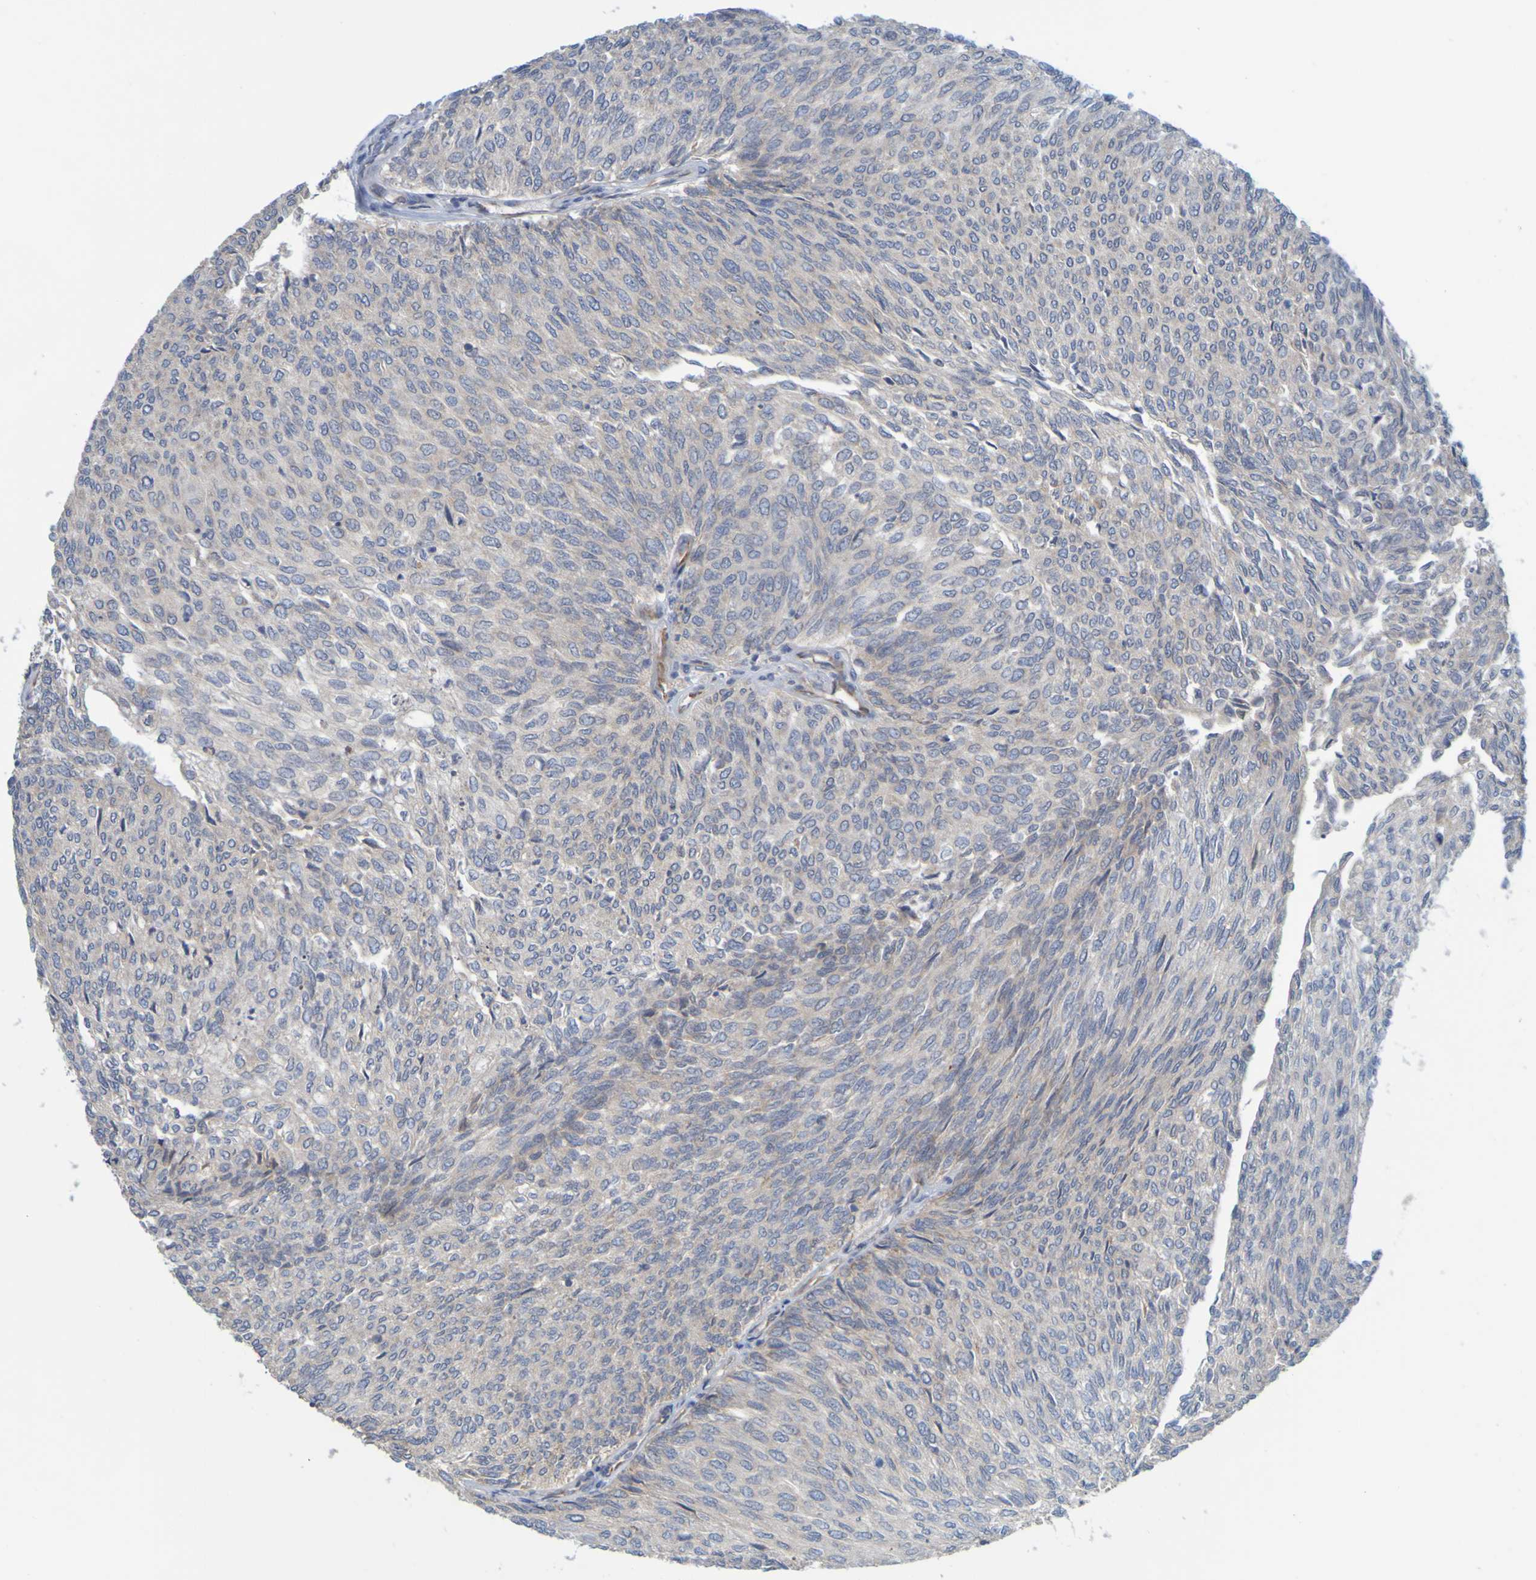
{"staining": {"intensity": "weak", "quantity": "<25%", "location": "cytoplasmic/membranous"}, "tissue": "urothelial cancer", "cell_type": "Tumor cells", "image_type": "cancer", "snomed": [{"axis": "morphology", "description": "Urothelial carcinoma, Low grade"}, {"axis": "topography", "description": "Urinary bladder"}], "caption": "Urothelial cancer stained for a protein using immunohistochemistry (IHC) demonstrates no positivity tumor cells.", "gene": "MOGS", "patient": {"sex": "female", "age": 79}}